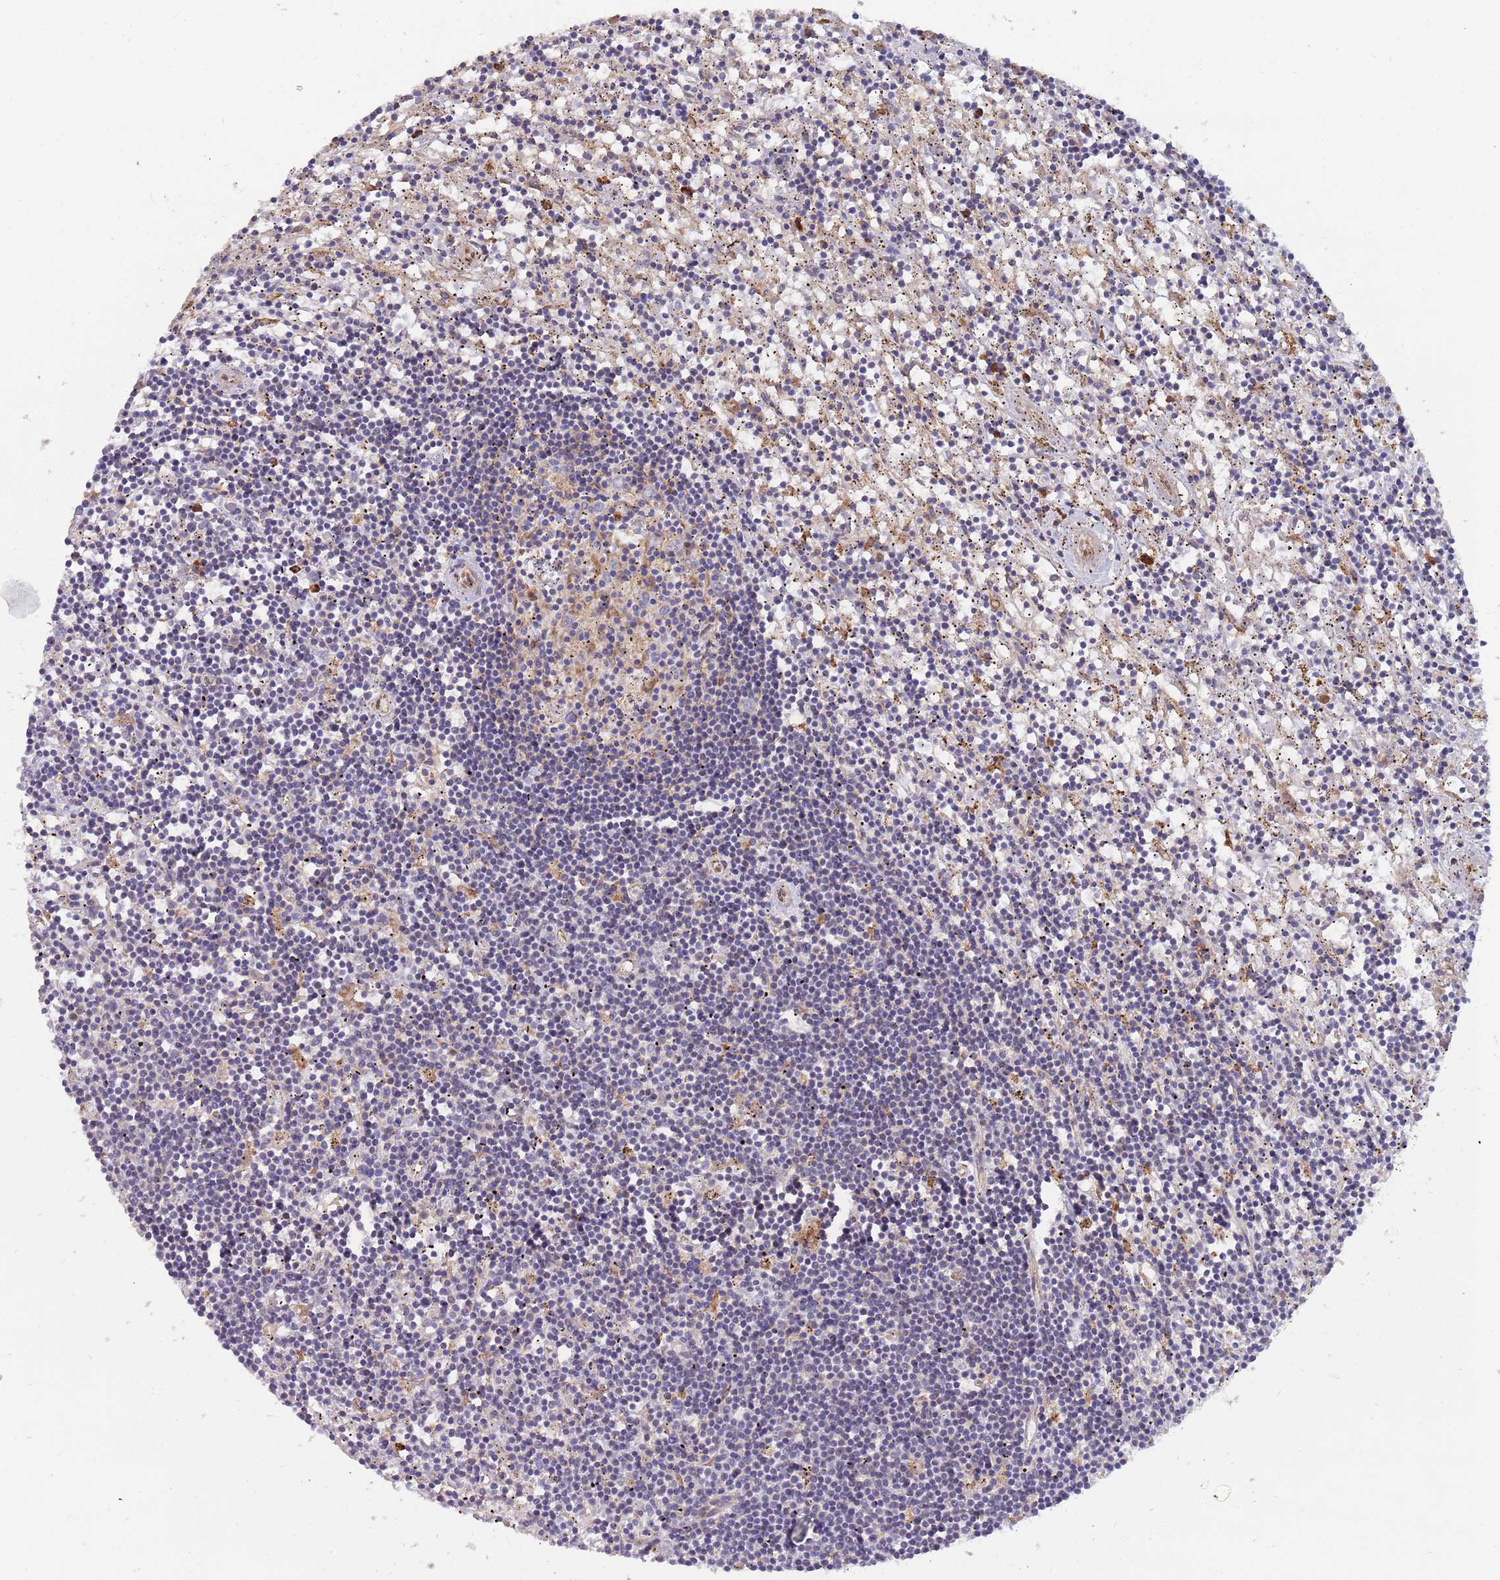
{"staining": {"intensity": "negative", "quantity": "none", "location": "none"}, "tissue": "lymphoma", "cell_type": "Tumor cells", "image_type": "cancer", "snomed": [{"axis": "morphology", "description": "Malignant lymphoma, non-Hodgkin's type, Low grade"}, {"axis": "topography", "description": "Spleen"}], "caption": "Immunohistochemical staining of human low-grade malignant lymphoma, non-Hodgkin's type shows no significant expression in tumor cells.", "gene": "ARMCX6", "patient": {"sex": "male", "age": 76}}